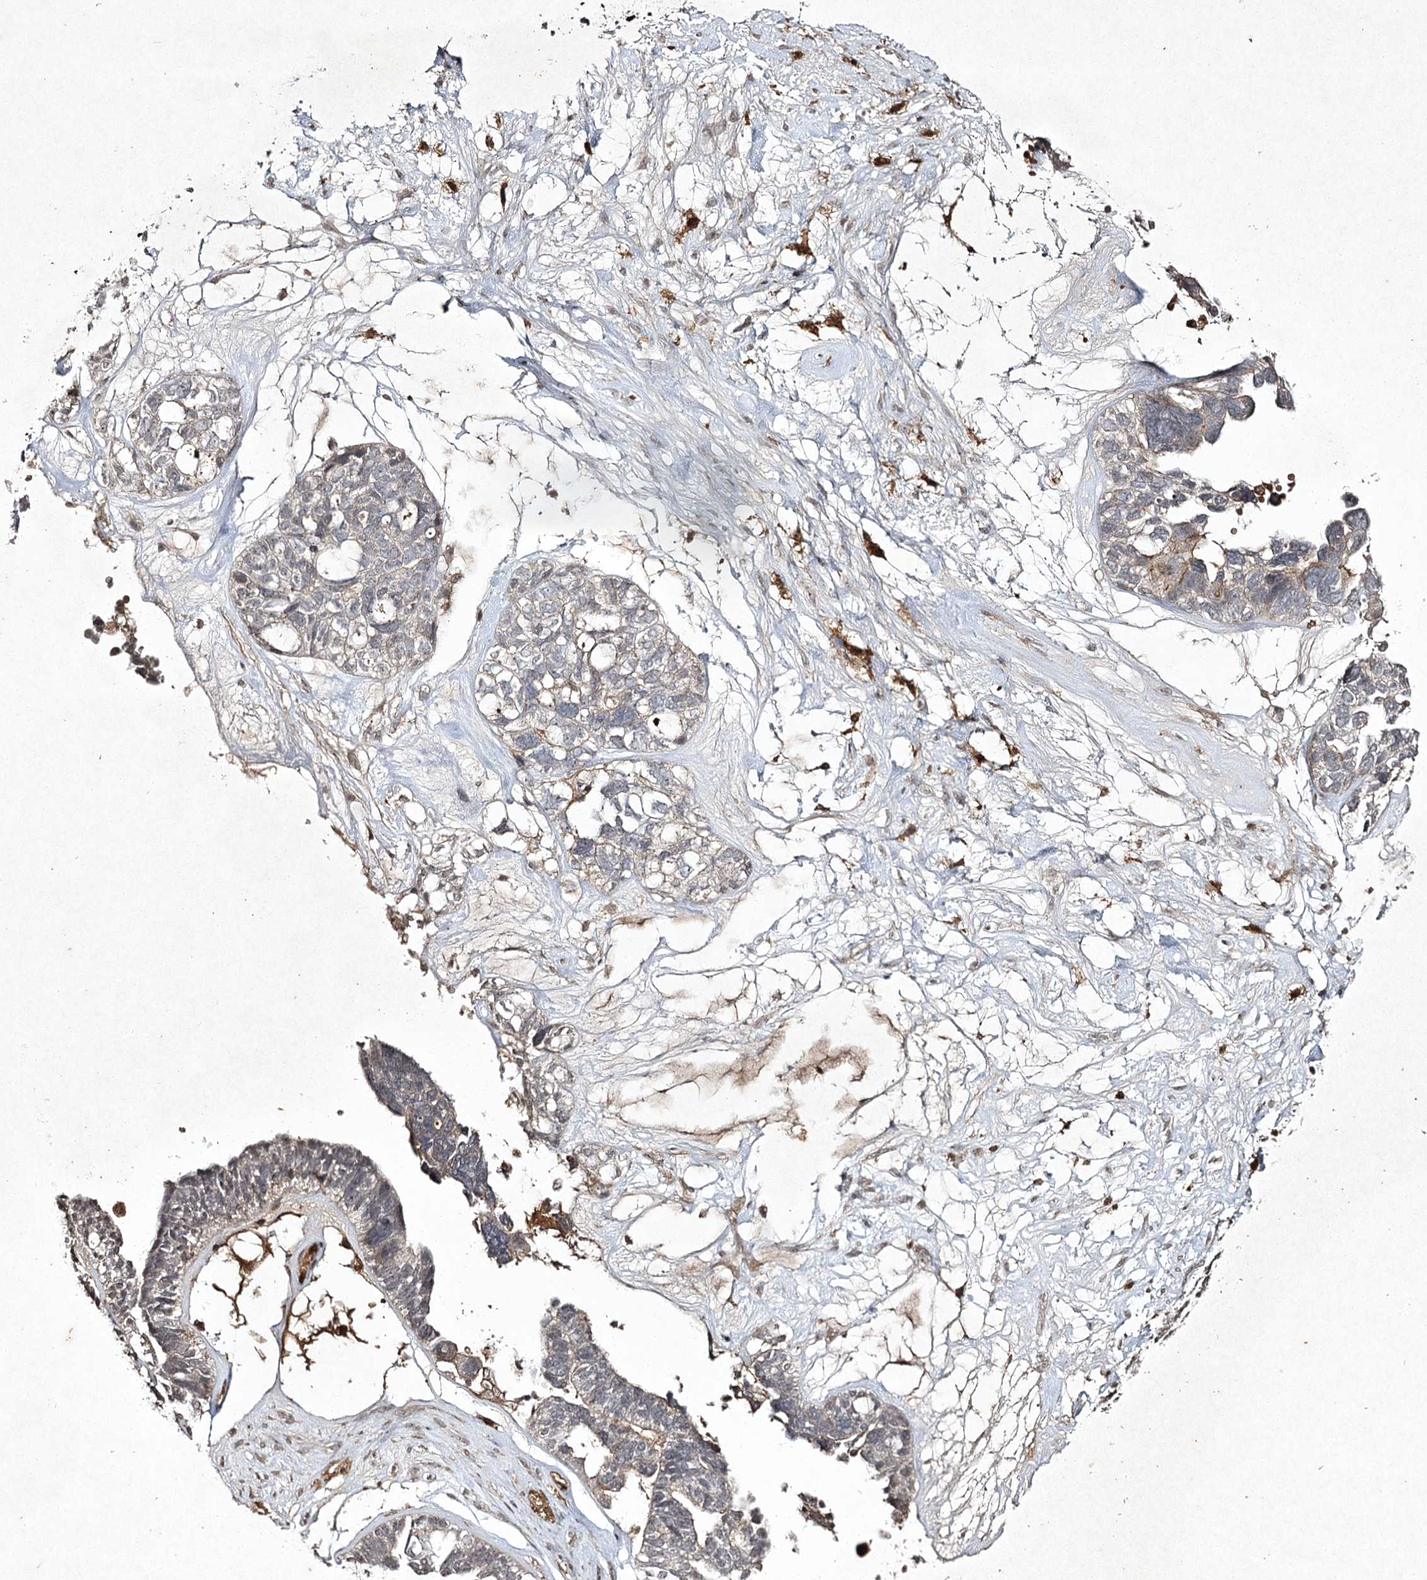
{"staining": {"intensity": "negative", "quantity": "none", "location": "none"}, "tissue": "ovarian cancer", "cell_type": "Tumor cells", "image_type": "cancer", "snomed": [{"axis": "morphology", "description": "Cystadenocarcinoma, serous, NOS"}, {"axis": "topography", "description": "Ovary"}], "caption": "IHC image of neoplastic tissue: human ovarian serous cystadenocarcinoma stained with DAB (3,3'-diaminobenzidine) shows no significant protein staining in tumor cells.", "gene": "CYP2B6", "patient": {"sex": "female", "age": 79}}